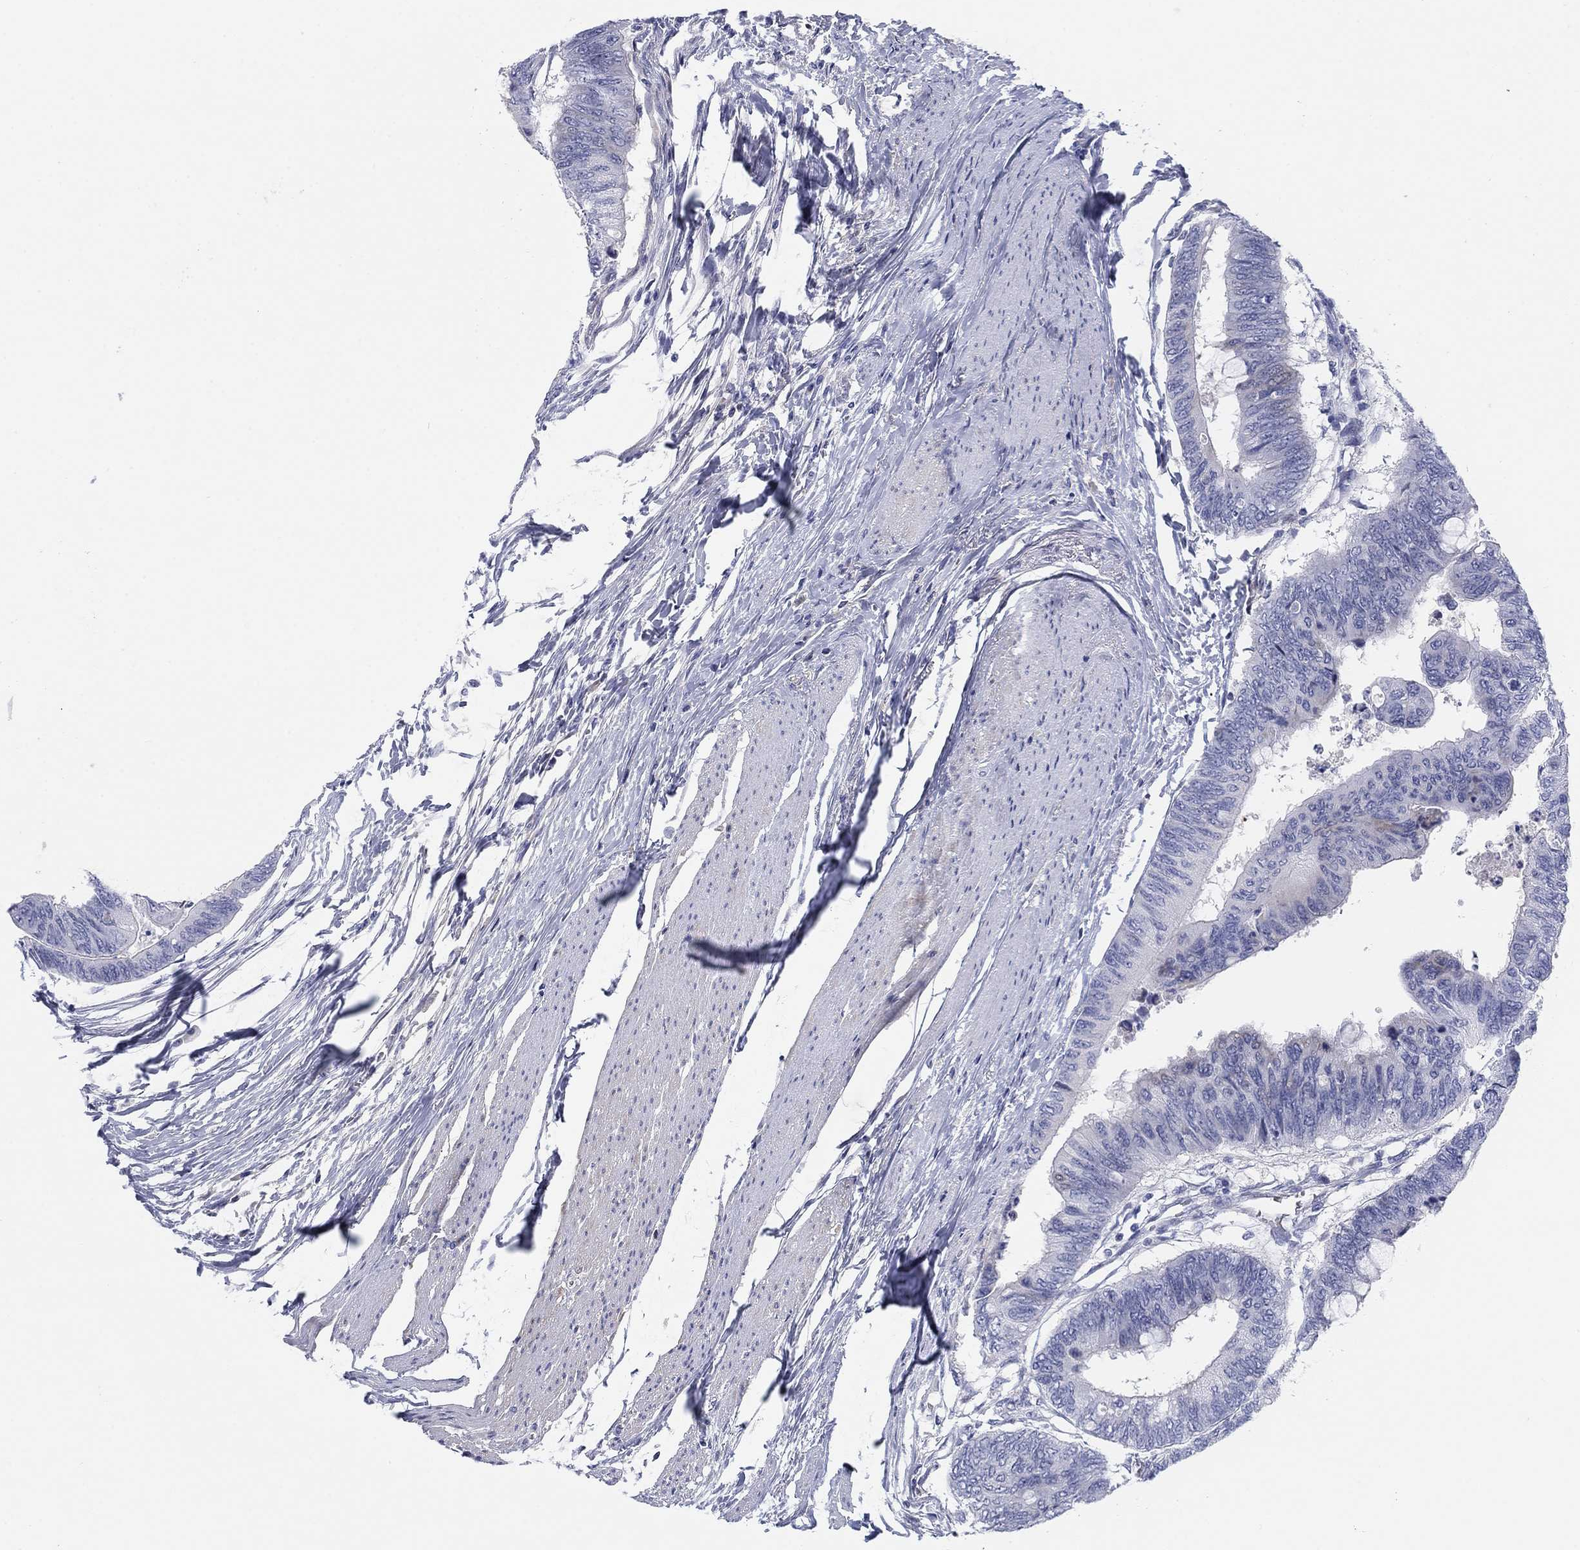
{"staining": {"intensity": "negative", "quantity": "none", "location": "none"}, "tissue": "colorectal cancer", "cell_type": "Tumor cells", "image_type": "cancer", "snomed": [{"axis": "morphology", "description": "Normal tissue, NOS"}, {"axis": "morphology", "description": "Adenocarcinoma, NOS"}, {"axis": "topography", "description": "Rectum"}, {"axis": "topography", "description": "Peripheral nerve tissue"}], "caption": "Image shows no significant protein expression in tumor cells of colorectal cancer. (DAB (3,3'-diaminobenzidine) immunohistochemistry (IHC), high magnification).", "gene": "HEATR4", "patient": {"sex": "male", "age": 92}}